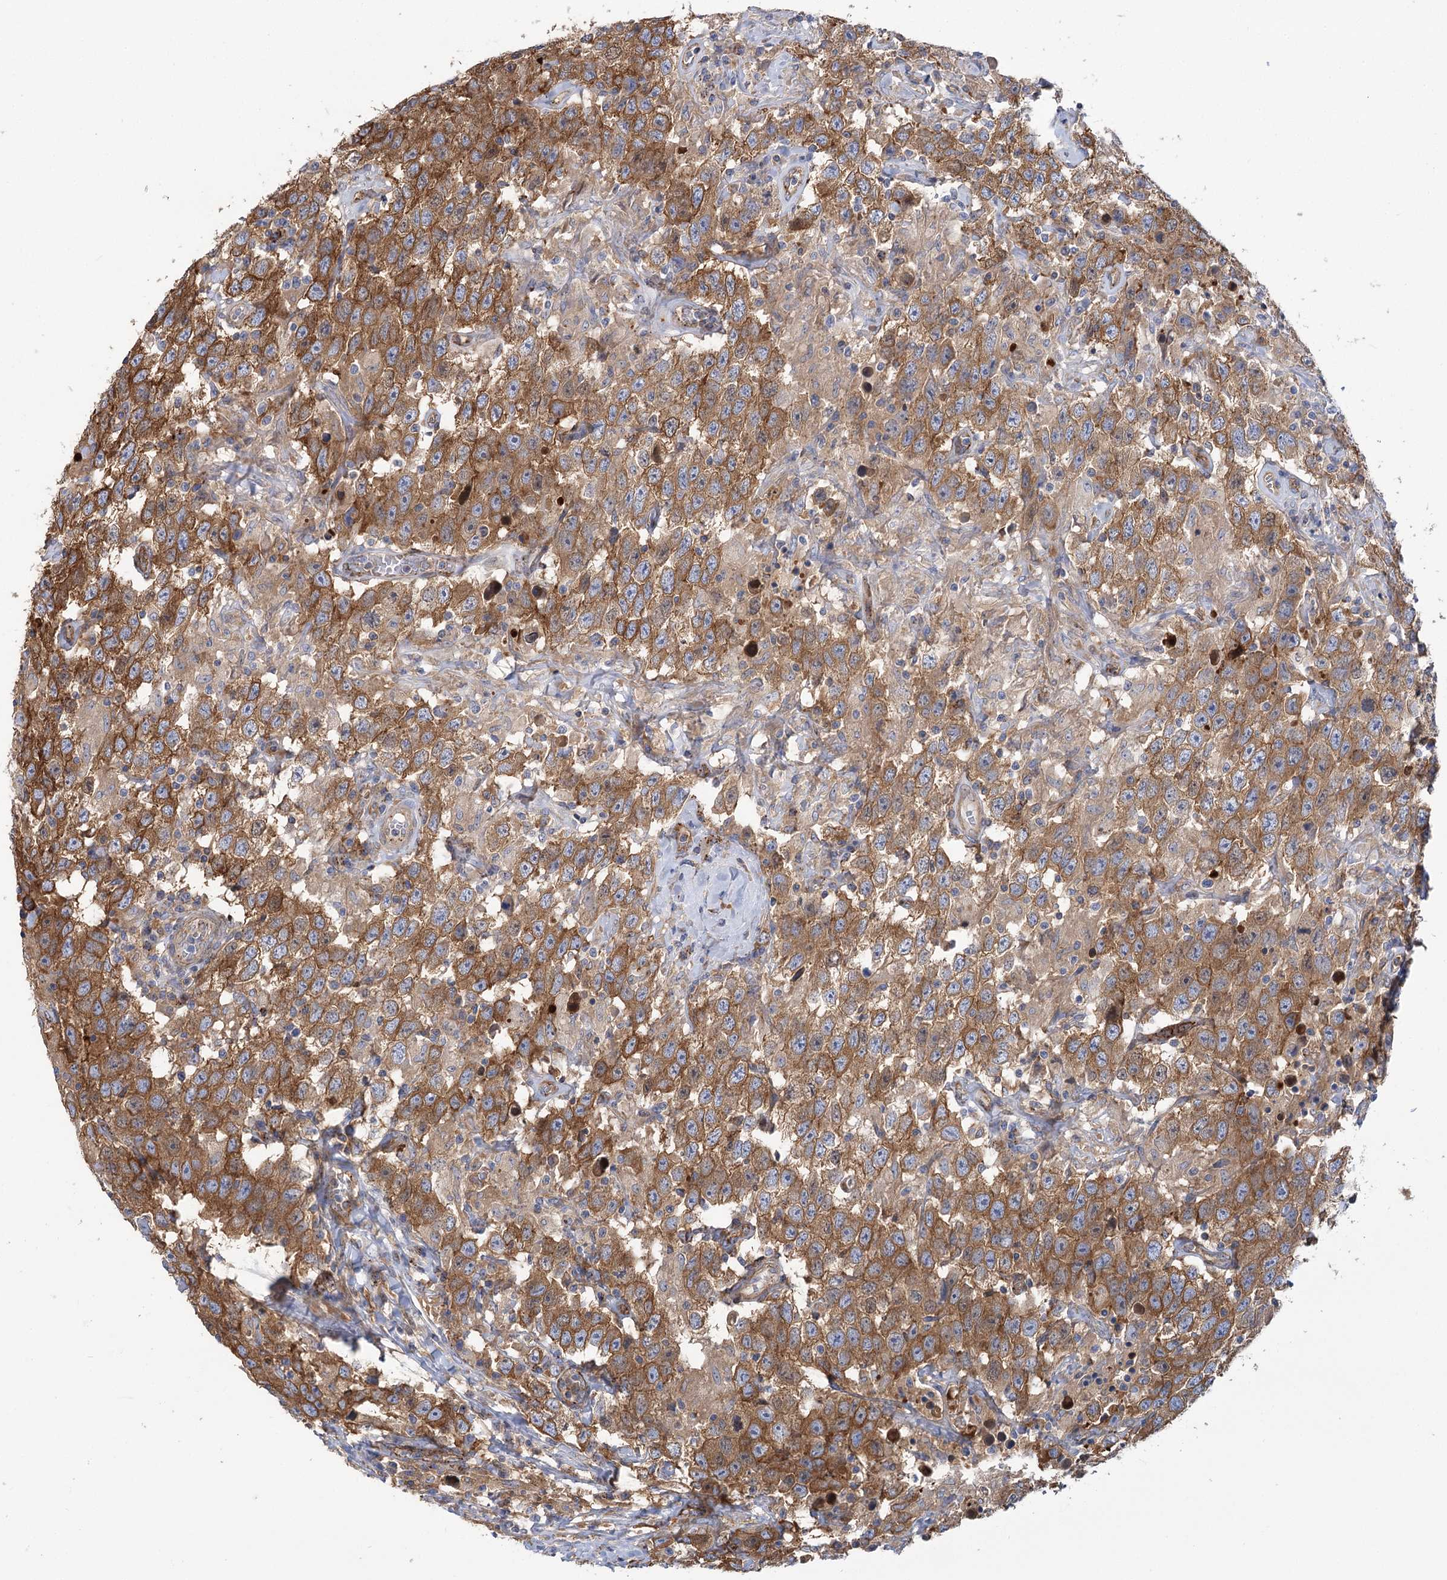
{"staining": {"intensity": "moderate", "quantity": ">75%", "location": "cytoplasmic/membranous"}, "tissue": "testis cancer", "cell_type": "Tumor cells", "image_type": "cancer", "snomed": [{"axis": "morphology", "description": "Seminoma, NOS"}, {"axis": "topography", "description": "Testis"}], "caption": "Protein staining of testis cancer tissue displays moderate cytoplasmic/membranous positivity in about >75% of tumor cells.", "gene": "GUSB", "patient": {"sex": "male", "age": 41}}